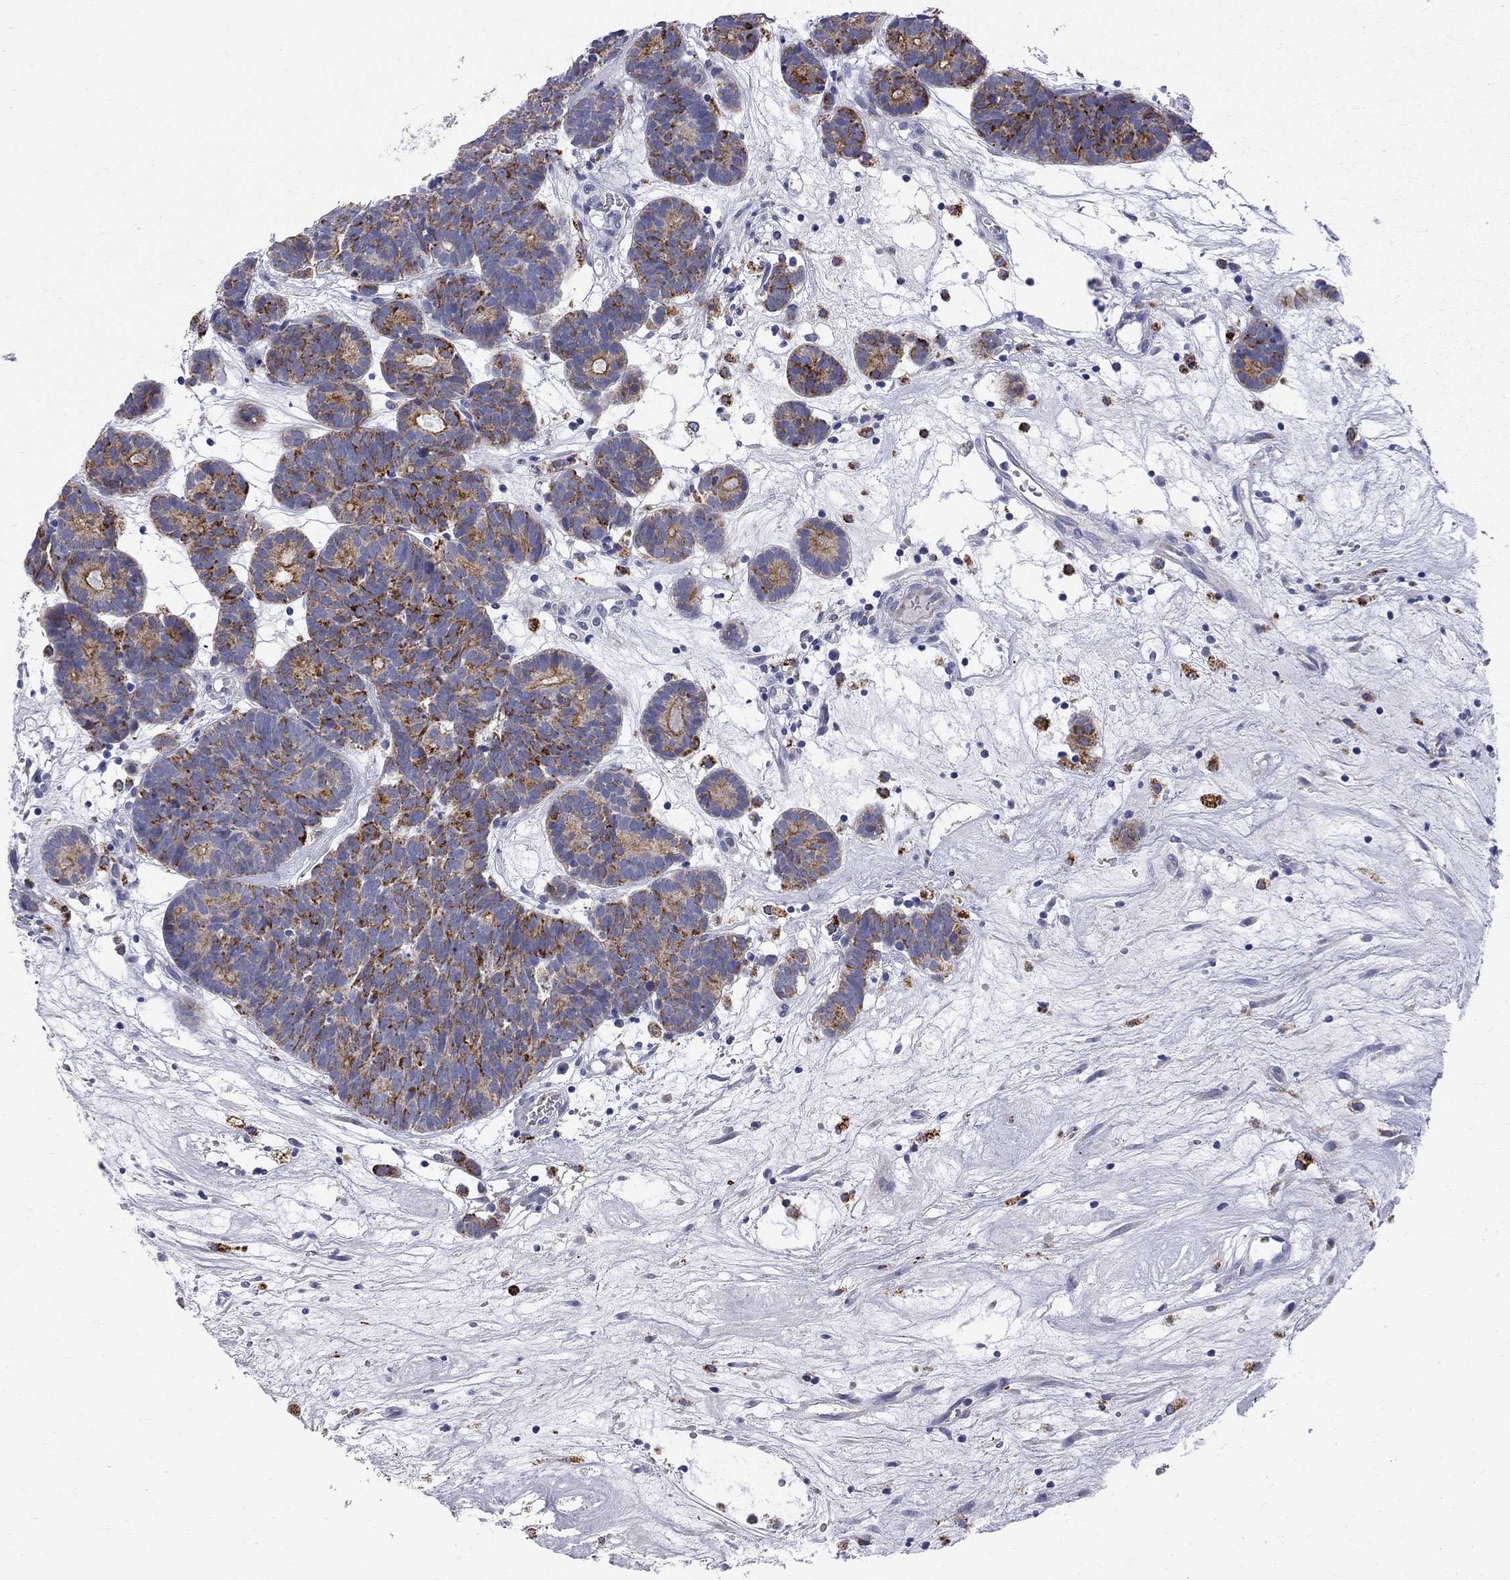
{"staining": {"intensity": "strong", "quantity": "25%-75%", "location": "cytoplasmic/membranous"}, "tissue": "head and neck cancer", "cell_type": "Tumor cells", "image_type": "cancer", "snomed": [{"axis": "morphology", "description": "Adenocarcinoma, NOS"}, {"axis": "topography", "description": "Head-Neck"}], "caption": "Immunohistochemical staining of head and neck adenocarcinoma shows strong cytoplasmic/membranous protein staining in about 25%-75% of tumor cells.", "gene": "ACSL1", "patient": {"sex": "female", "age": 81}}